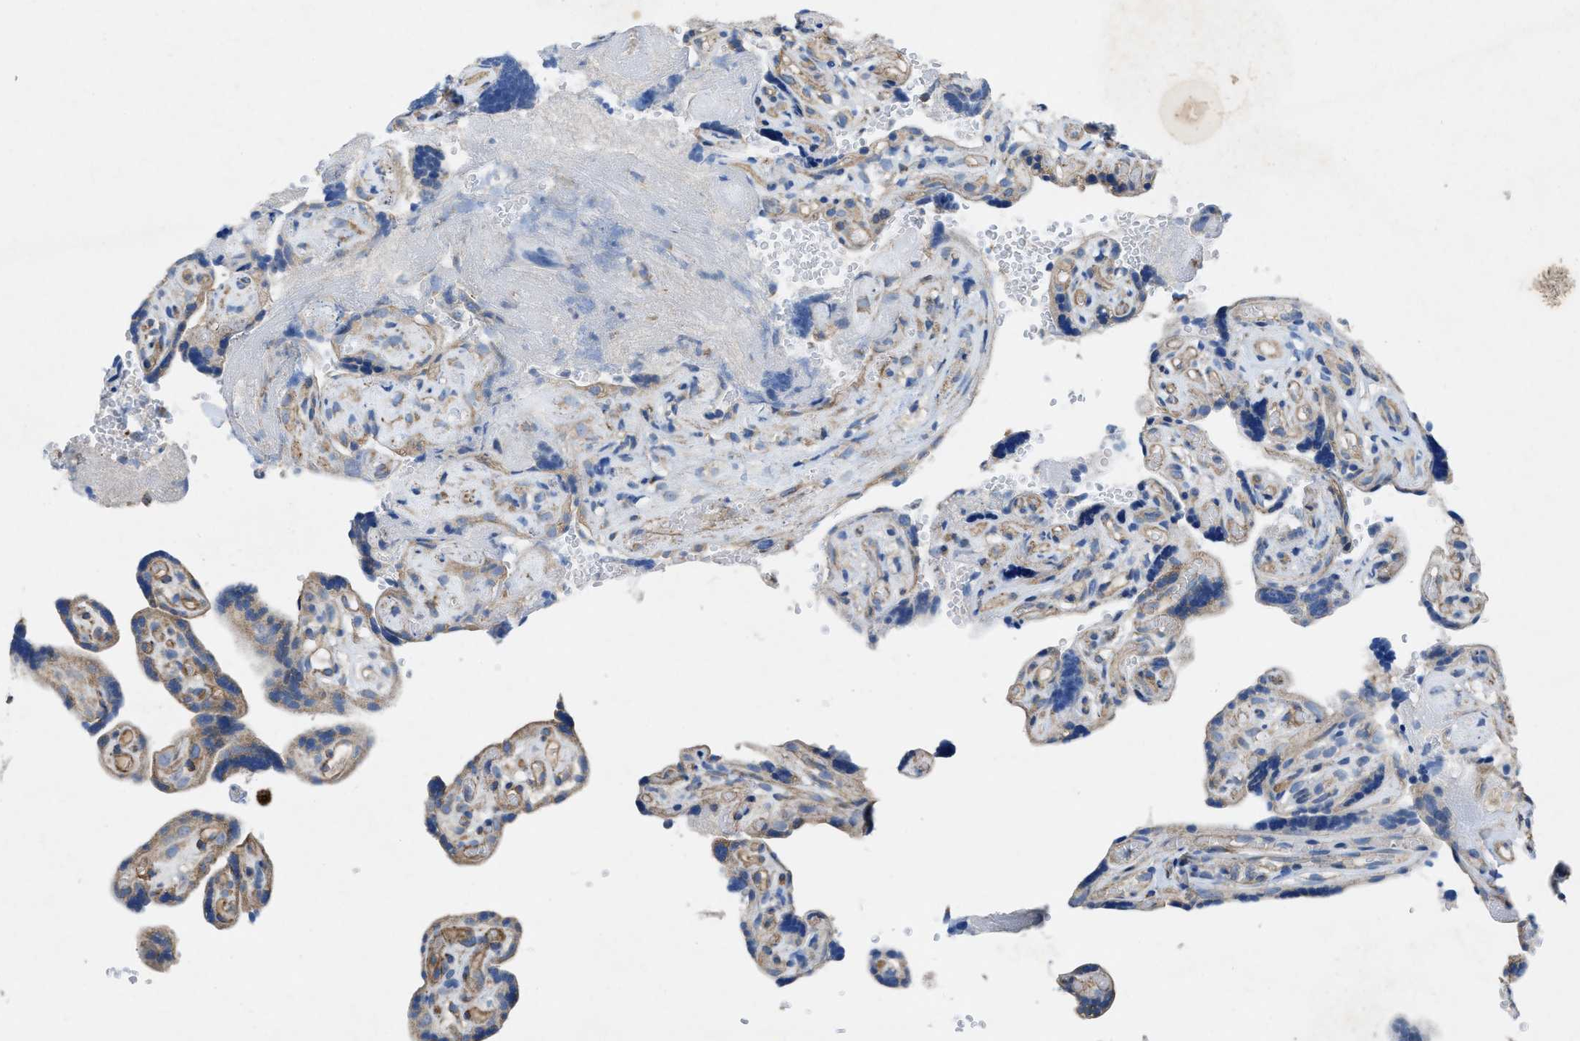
{"staining": {"intensity": "weak", "quantity": ">75%", "location": "cytoplasmic/membranous"}, "tissue": "placenta", "cell_type": "Decidual cells", "image_type": "normal", "snomed": [{"axis": "morphology", "description": "Normal tissue, NOS"}, {"axis": "topography", "description": "Placenta"}], "caption": "Placenta stained with DAB immunohistochemistry (IHC) reveals low levels of weak cytoplasmic/membranous expression in approximately >75% of decidual cells. The staining was performed using DAB (3,3'-diaminobenzidine), with brown indicating positive protein expression. Nuclei are stained blue with hematoxylin.", "gene": "DOLPP1", "patient": {"sex": "female", "age": 30}}